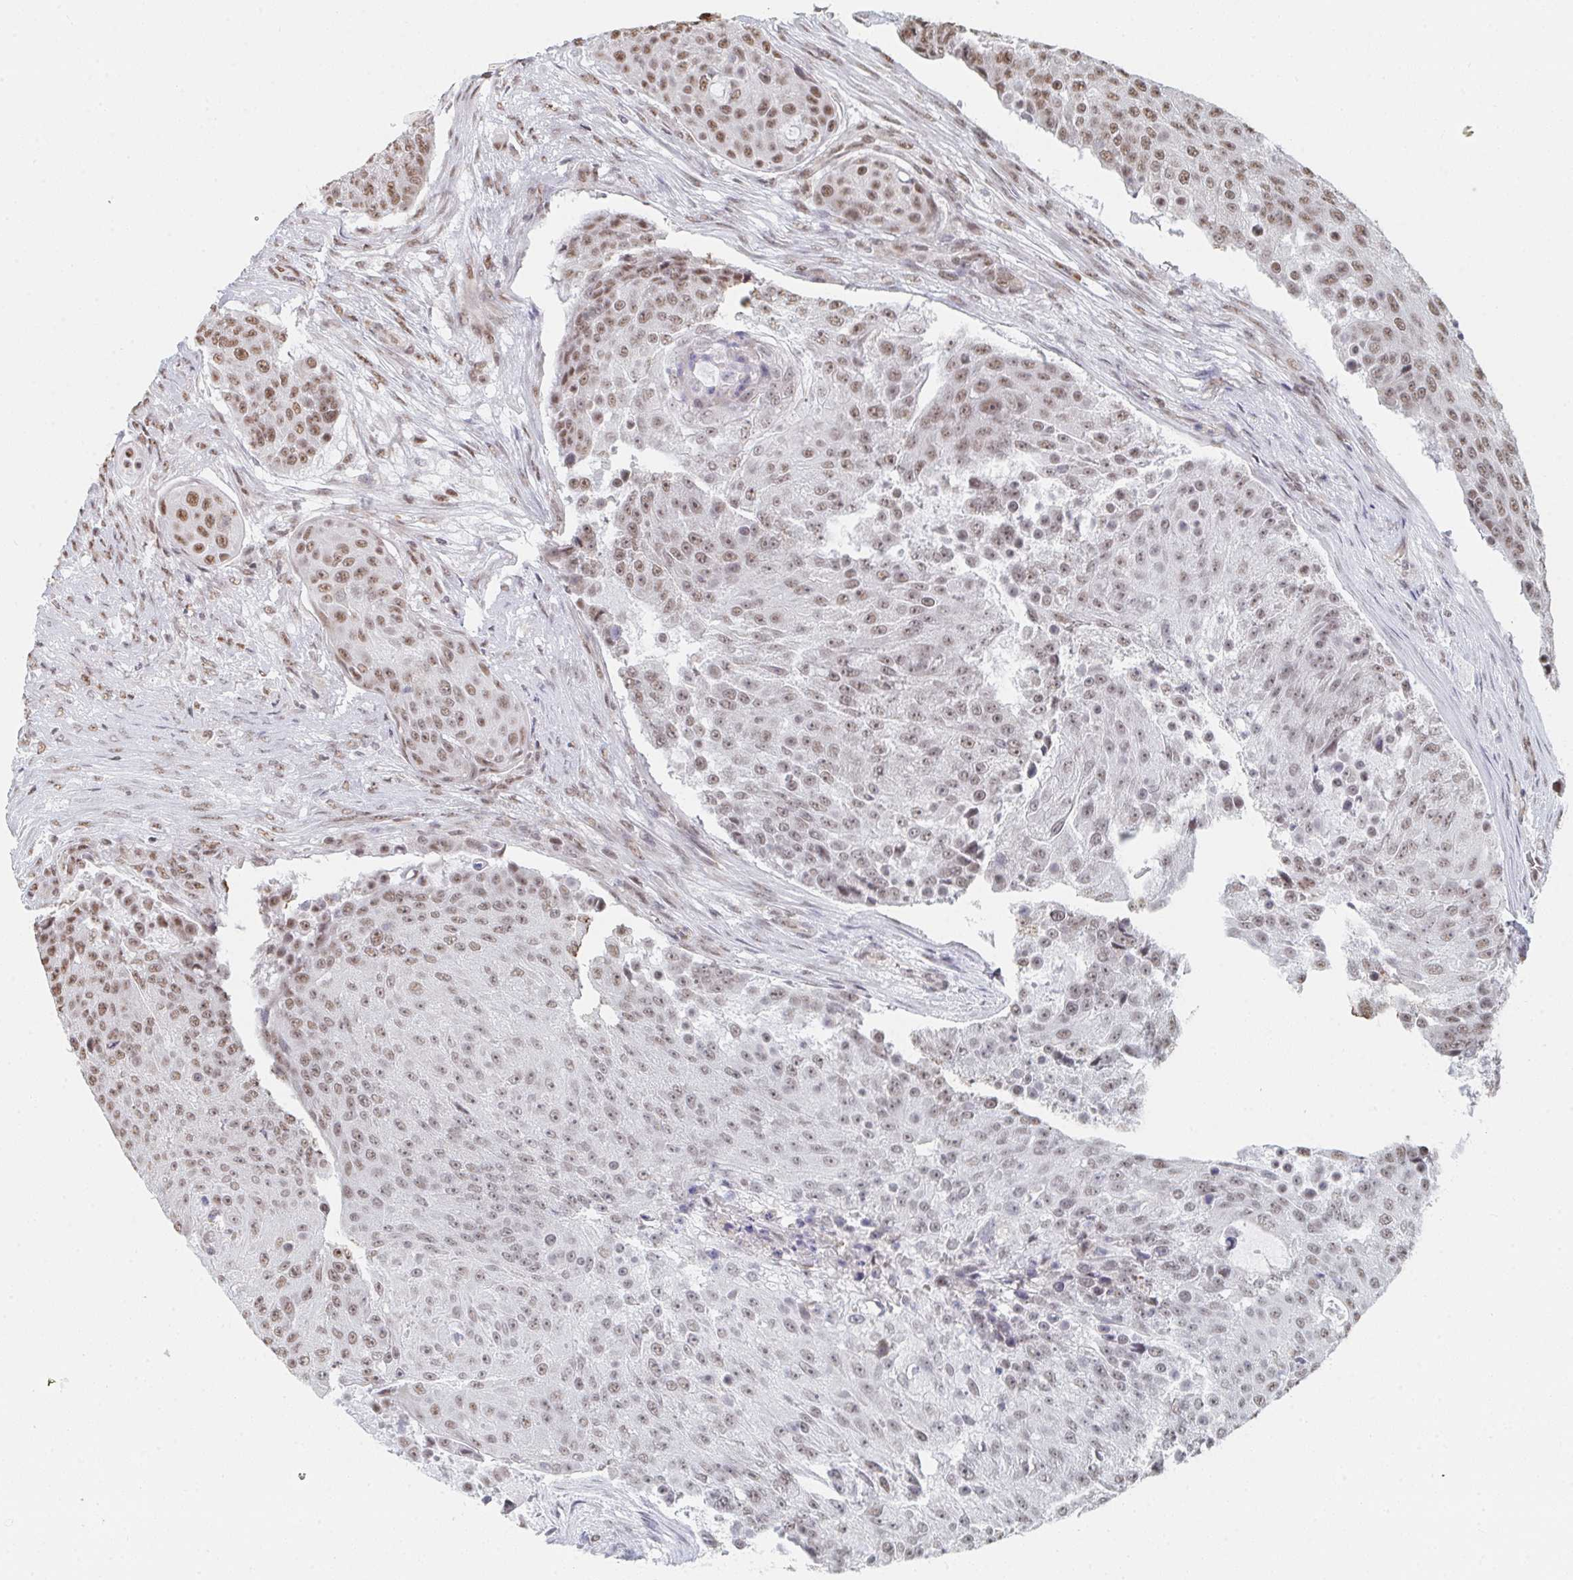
{"staining": {"intensity": "weak", "quantity": "25%-75%", "location": "nuclear"}, "tissue": "urothelial cancer", "cell_type": "Tumor cells", "image_type": "cancer", "snomed": [{"axis": "morphology", "description": "Urothelial carcinoma, High grade"}, {"axis": "topography", "description": "Urinary bladder"}], "caption": "Immunohistochemical staining of human urothelial cancer reveals low levels of weak nuclear staining in about 25%-75% of tumor cells. Ihc stains the protein in brown and the nuclei are stained blue.", "gene": "MBNL1", "patient": {"sex": "female", "age": 63}}